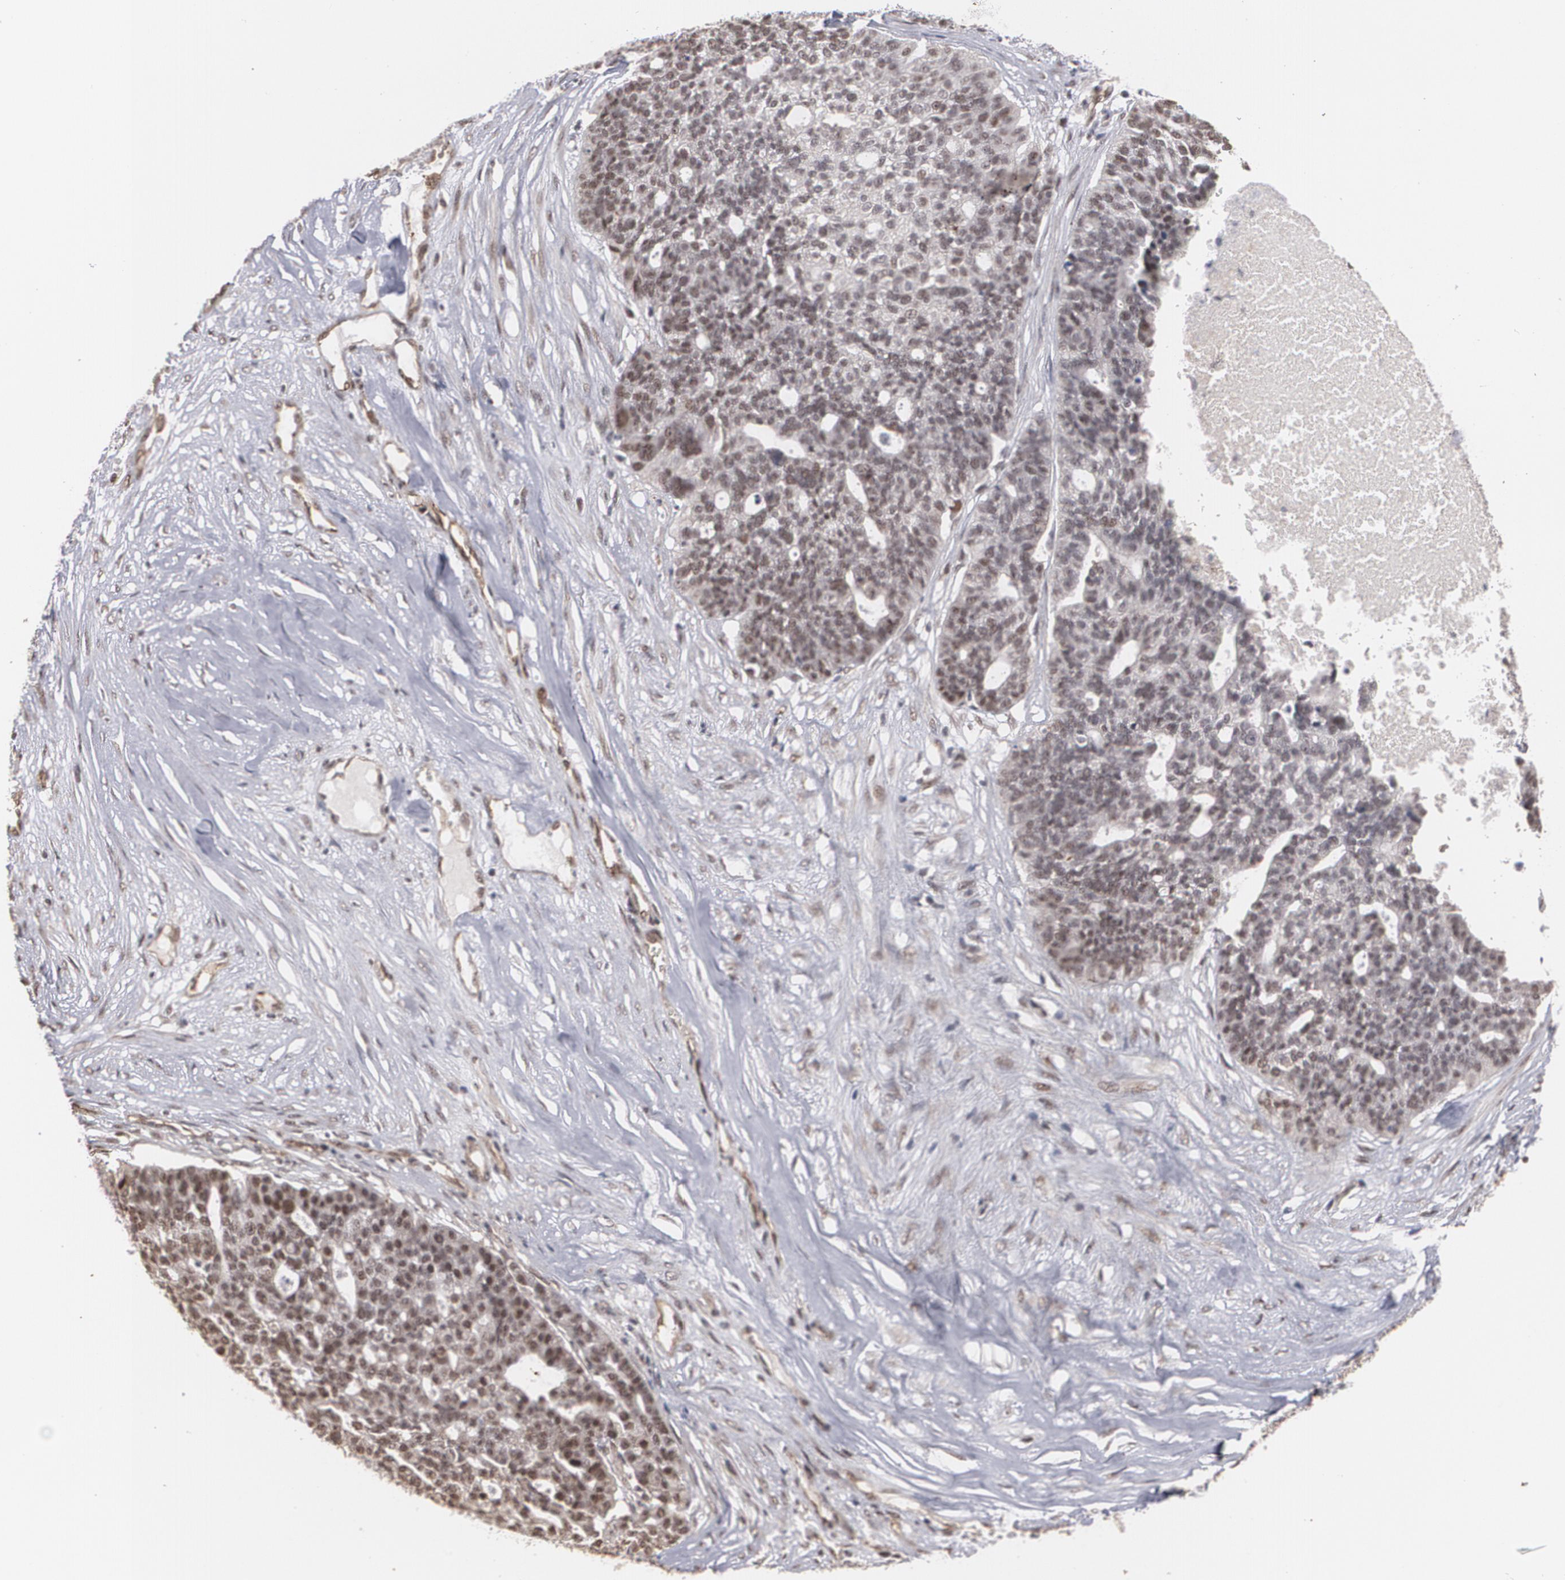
{"staining": {"intensity": "moderate", "quantity": ">75%", "location": "nuclear"}, "tissue": "ovarian cancer", "cell_type": "Tumor cells", "image_type": "cancer", "snomed": [{"axis": "morphology", "description": "Cystadenocarcinoma, serous, NOS"}, {"axis": "topography", "description": "Ovary"}], "caption": "About >75% of tumor cells in ovarian serous cystadenocarcinoma show moderate nuclear protein positivity as visualized by brown immunohistochemical staining.", "gene": "ZNF75A", "patient": {"sex": "female", "age": 59}}